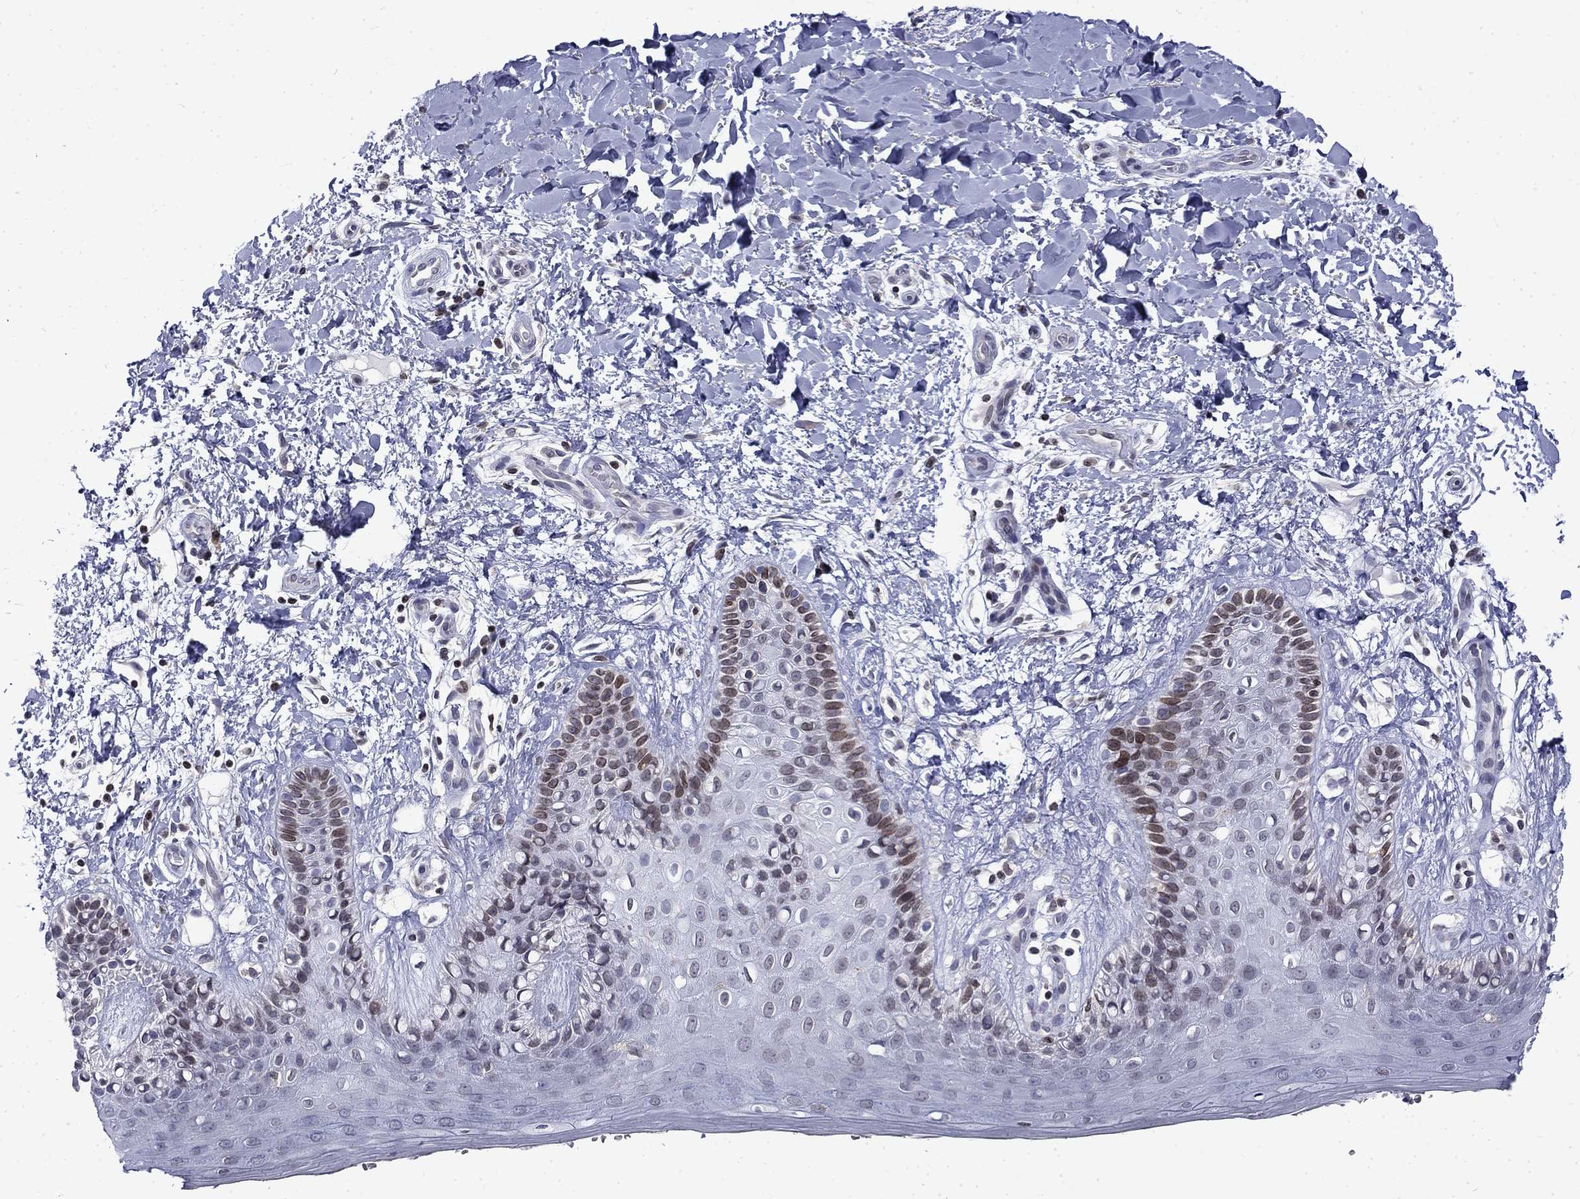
{"staining": {"intensity": "strong", "quantity": "<25%", "location": "cytoplasmic/membranous,nuclear"}, "tissue": "skin", "cell_type": "Epidermal cells", "image_type": "normal", "snomed": [{"axis": "morphology", "description": "Normal tissue, NOS"}, {"axis": "topography", "description": "Anal"}], "caption": "Immunohistochemistry of unremarkable human skin shows medium levels of strong cytoplasmic/membranous,nuclear staining in approximately <25% of epidermal cells. (brown staining indicates protein expression, while blue staining denotes nuclei).", "gene": "SLA", "patient": {"sex": "male", "age": 36}}